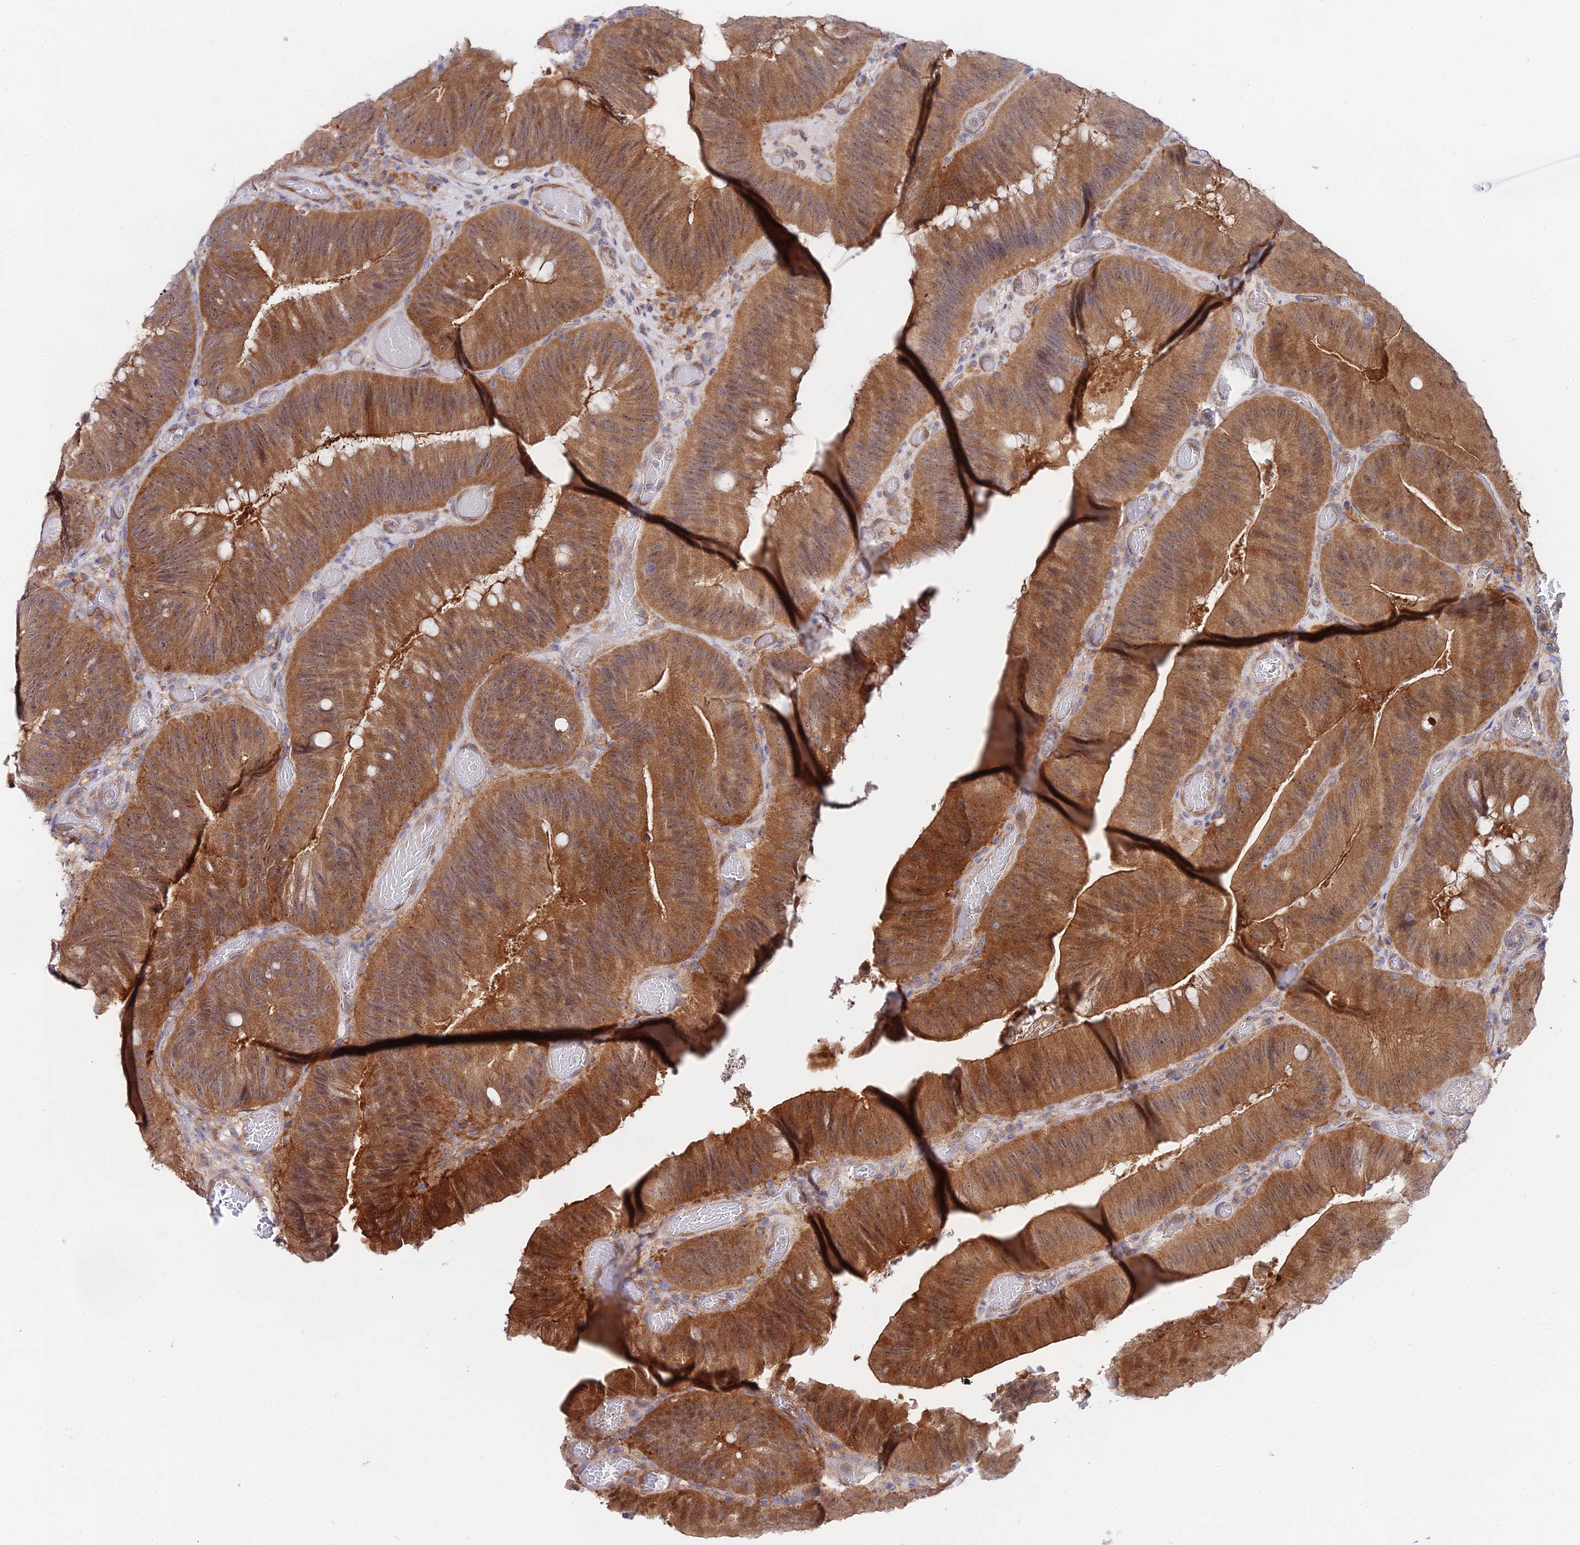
{"staining": {"intensity": "strong", "quantity": ">75%", "location": "cytoplasmic/membranous,nuclear"}, "tissue": "colorectal cancer", "cell_type": "Tumor cells", "image_type": "cancer", "snomed": [{"axis": "morphology", "description": "Adenocarcinoma, NOS"}, {"axis": "topography", "description": "Colon"}], "caption": "A micrograph showing strong cytoplasmic/membranous and nuclear staining in about >75% of tumor cells in colorectal adenocarcinoma, as visualized by brown immunohistochemical staining.", "gene": "PPP2R2C", "patient": {"sex": "female", "age": 43}}